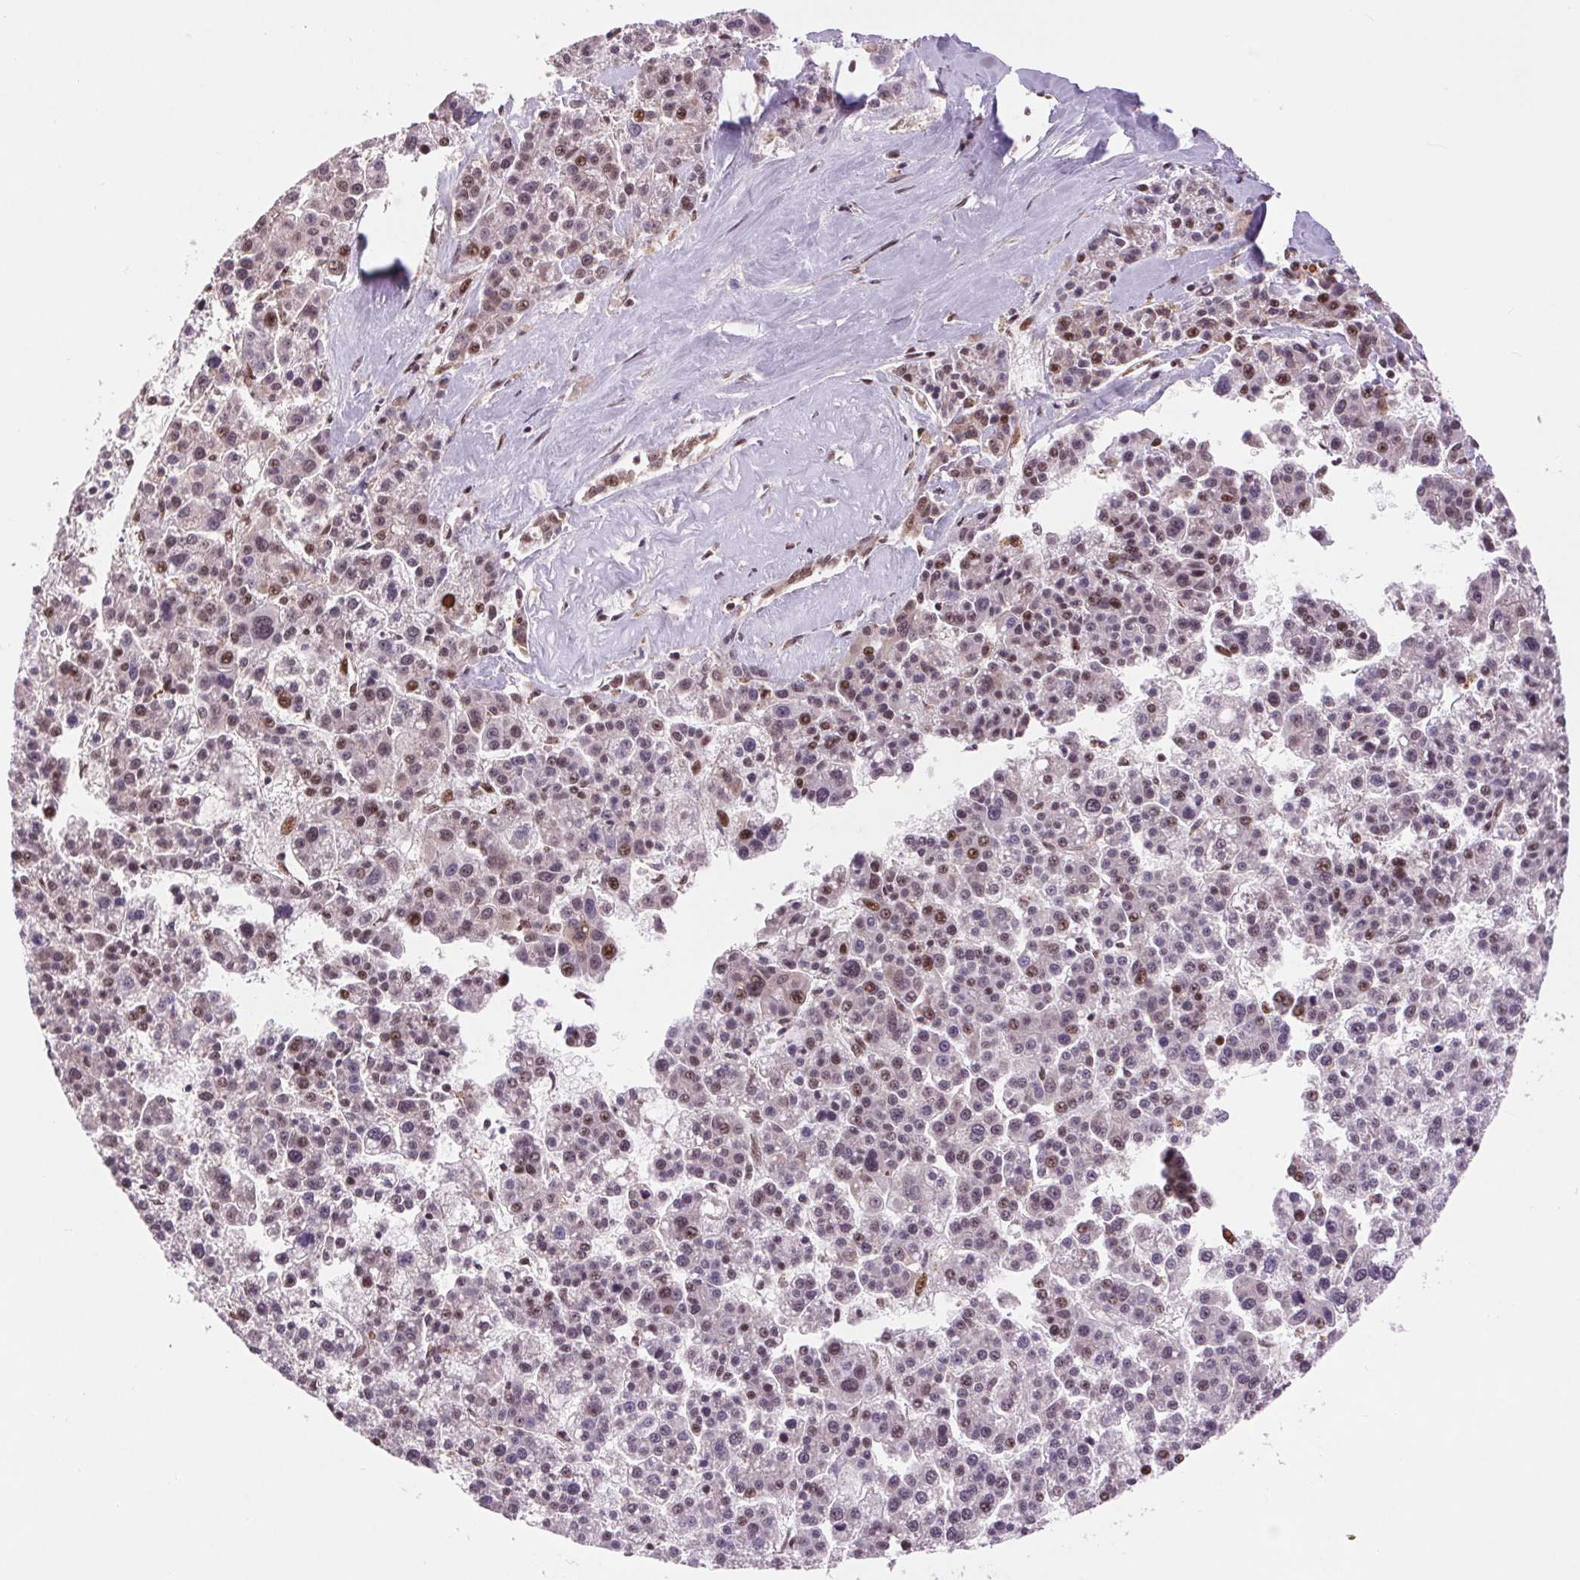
{"staining": {"intensity": "weak", "quantity": "<25%", "location": "nuclear"}, "tissue": "liver cancer", "cell_type": "Tumor cells", "image_type": "cancer", "snomed": [{"axis": "morphology", "description": "Carcinoma, Hepatocellular, NOS"}, {"axis": "topography", "description": "Liver"}], "caption": "Protein analysis of liver cancer (hepatocellular carcinoma) displays no significant expression in tumor cells. (DAB (3,3'-diaminobenzidine) immunohistochemistry with hematoxylin counter stain).", "gene": "RAD23A", "patient": {"sex": "female", "age": 58}}